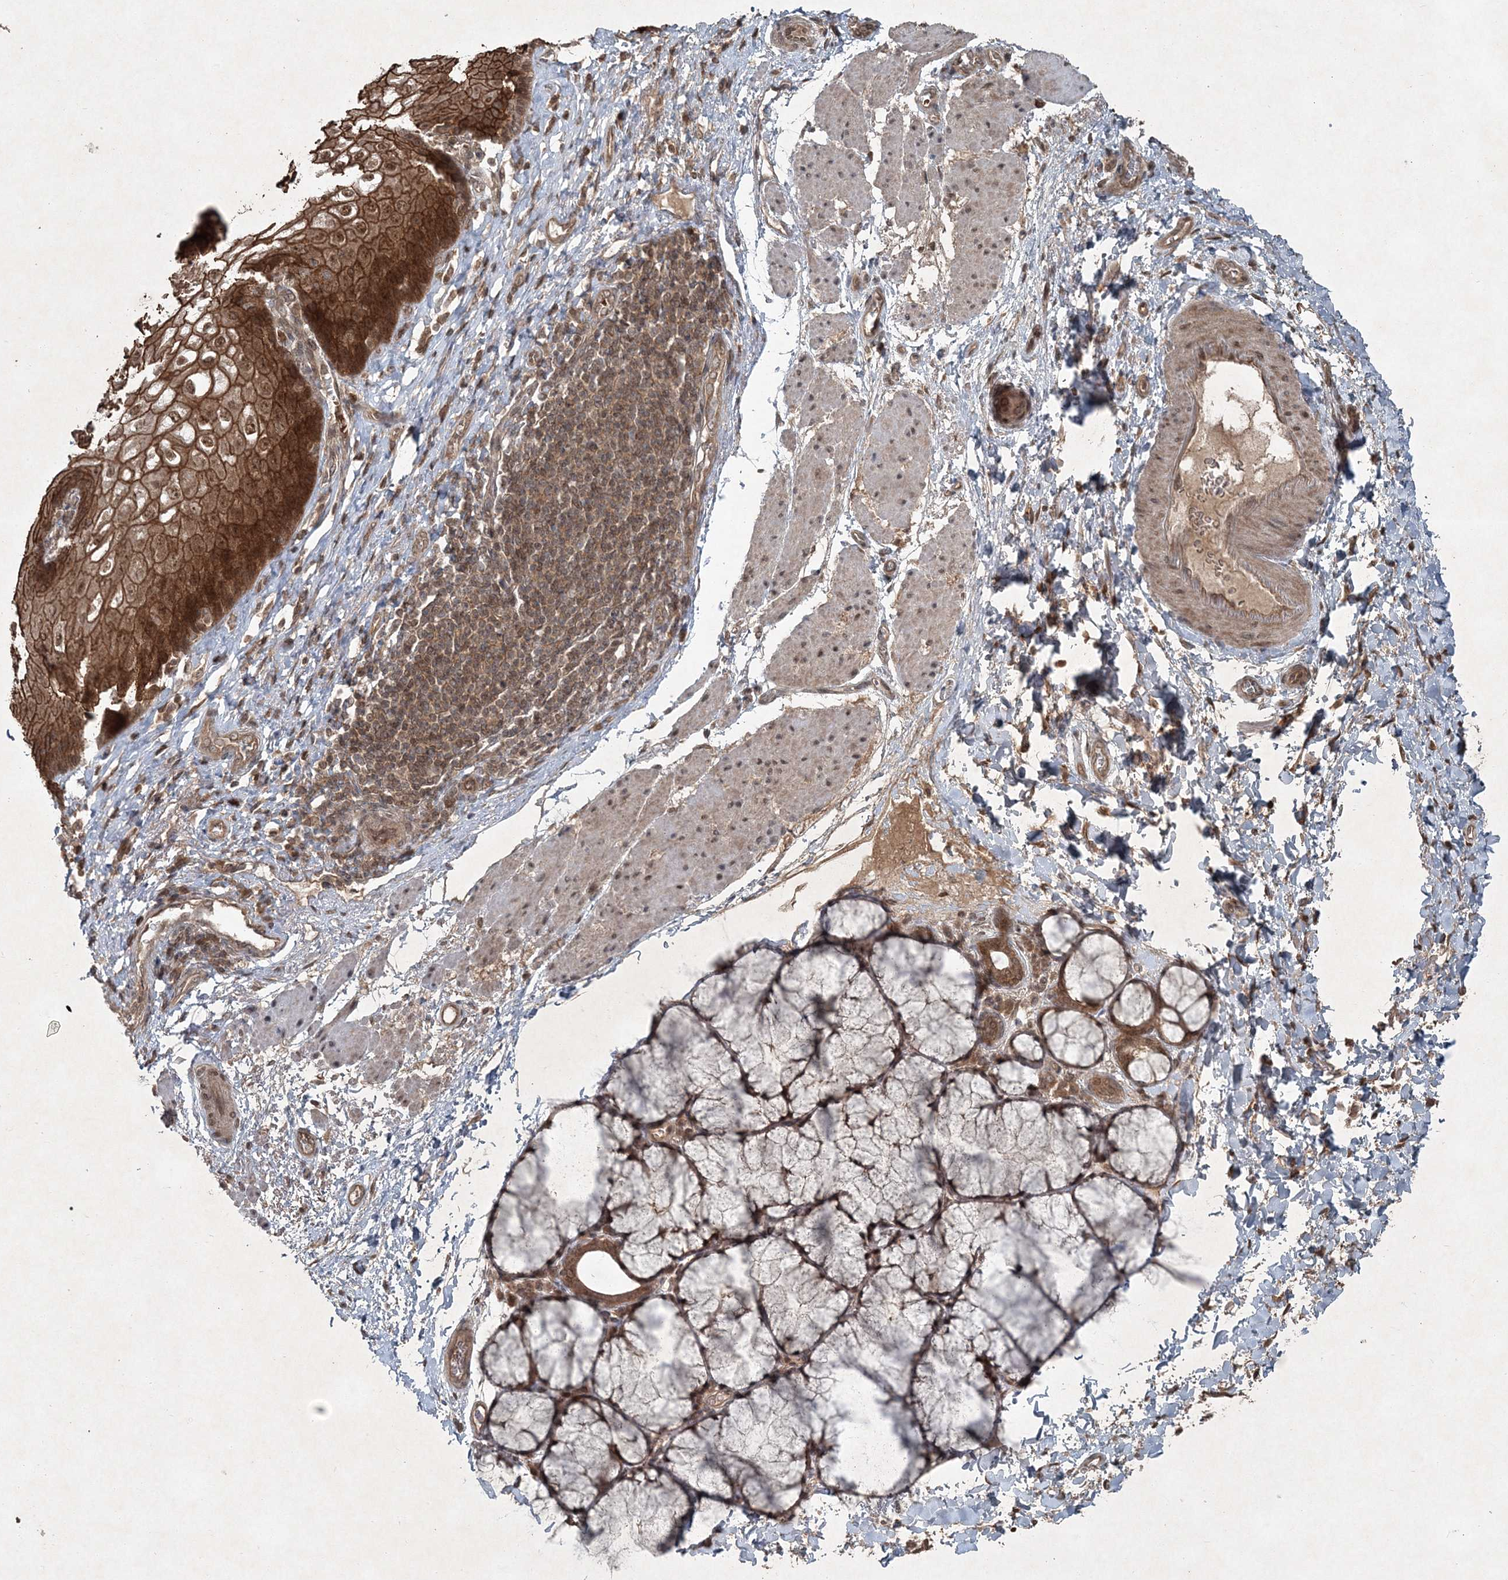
{"staining": {"intensity": "strong", "quantity": ">75%", "location": "cytoplasmic/membranous,nuclear"}, "tissue": "esophagus", "cell_type": "Squamous epithelial cells", "image_type": "normal", "snomed": [{"axis": "morphology", "description": "Normal tissue, NOS"}, {"axis": "topography", "description": "Esophagus"}], "caption": "Immunohistochemistry histopathology image of benign esophagus: human esophagus stained using immunohistochemistry (IHC) shows high levels of strong protein expression localized specifically in the cytoplasmic/membranous,nuclear of squamous epithelial cells, appearing as a cytoplasmic/membranous,nuclear brown color.", "gene": "FBXL17", "patient": {"sex": "male", "age": 54}}